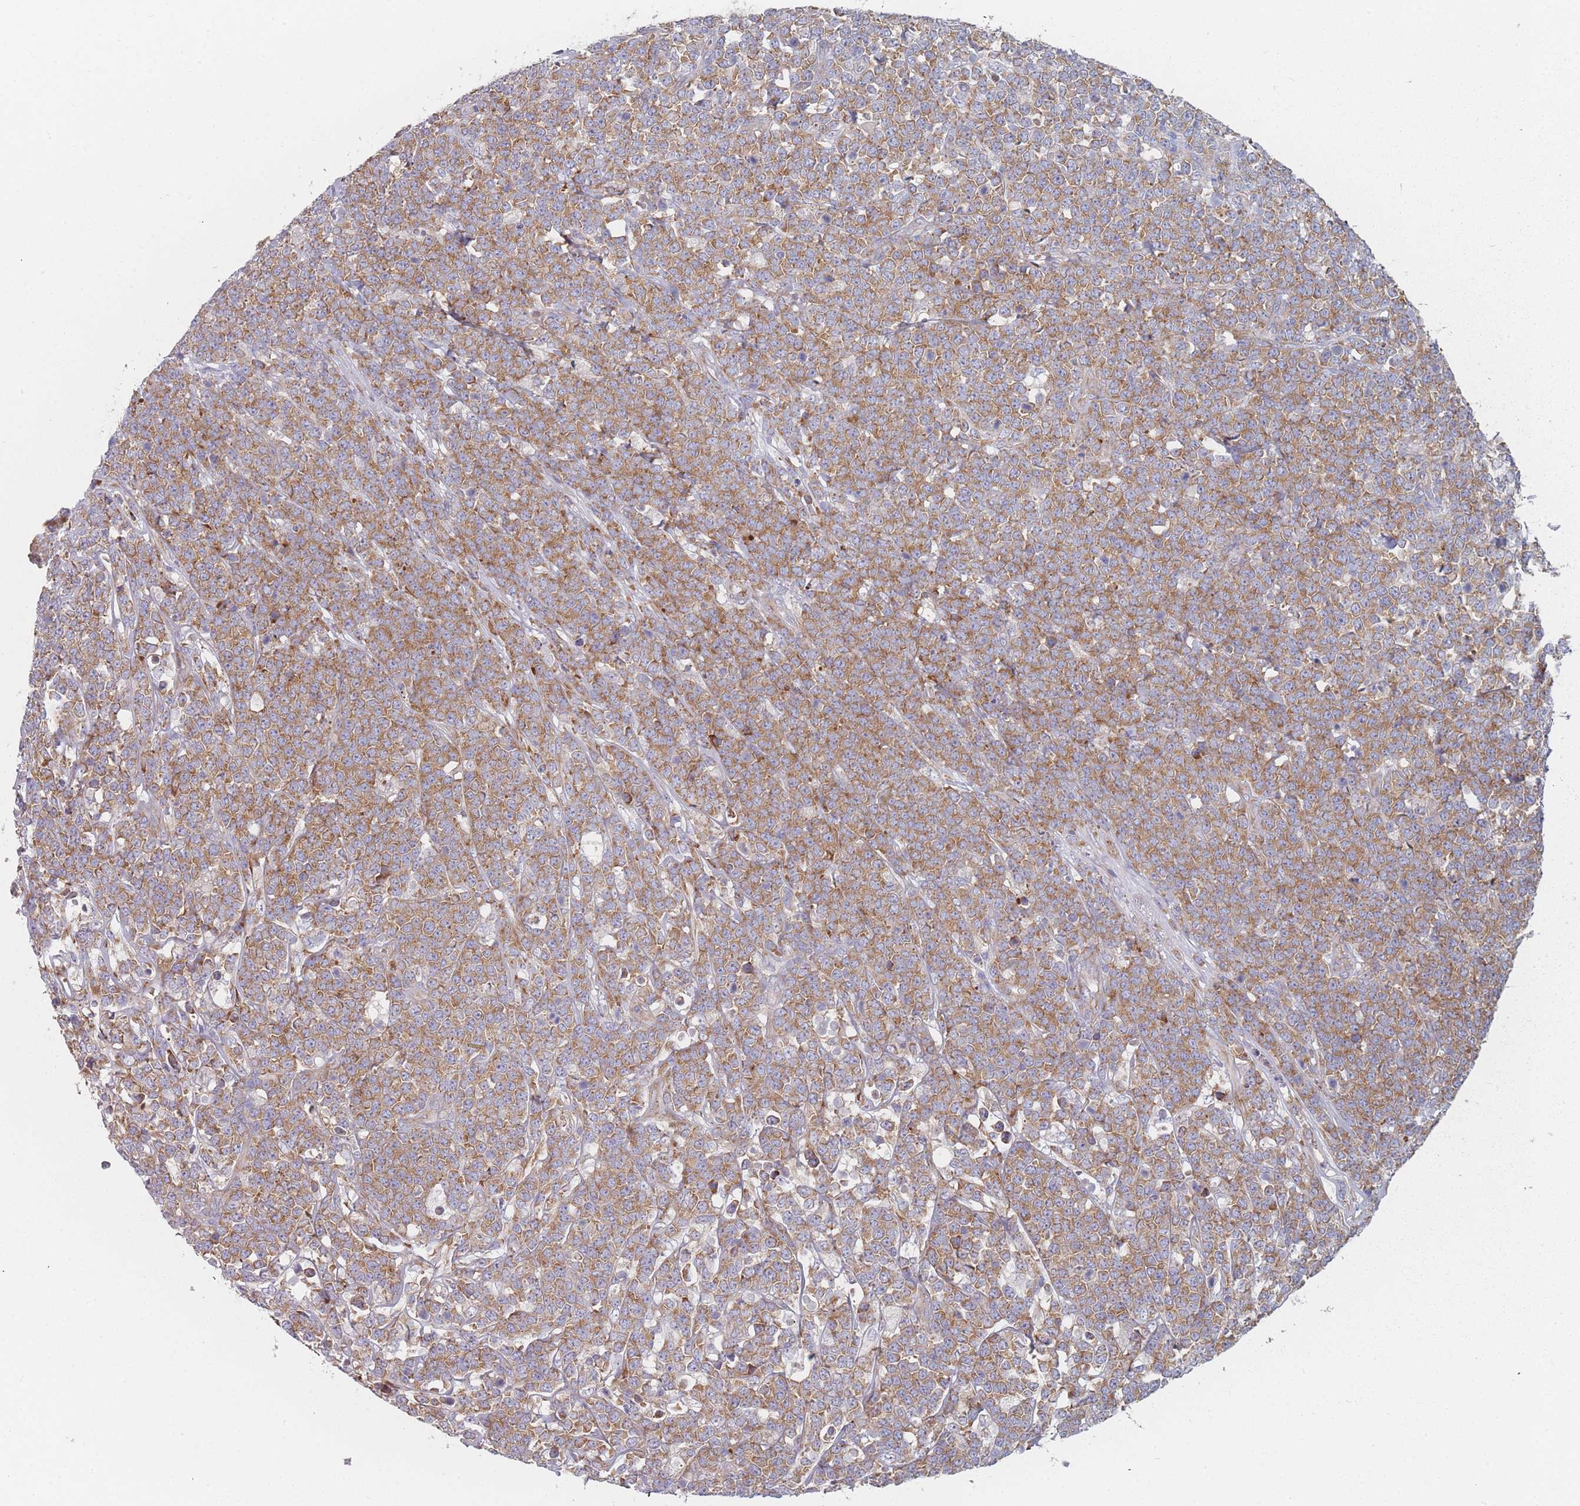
{"staining": {"intensity": "moderate", "quantity": ">75%", "location": "cytoplasmic/membranous"}, "tissue": "lymphoma", "cell_type": "Tumor cells", "image_type": "cancer", "snomed": [{"axis": "morphology", "description": "Malignant lymphoma, non-Hodgkin's type, High grade"}, {"axis": "topography", "description": "Small intestine"}], "caption": "Tumor cells show medium levels of moderate cytoplasmic/membranous expression in approximately >75% of cells in high-grade malignant lymphoma, non-Hodgkin's type.", "gene": "CACNG5", "patient": {"sex": "male", "age": 8}}